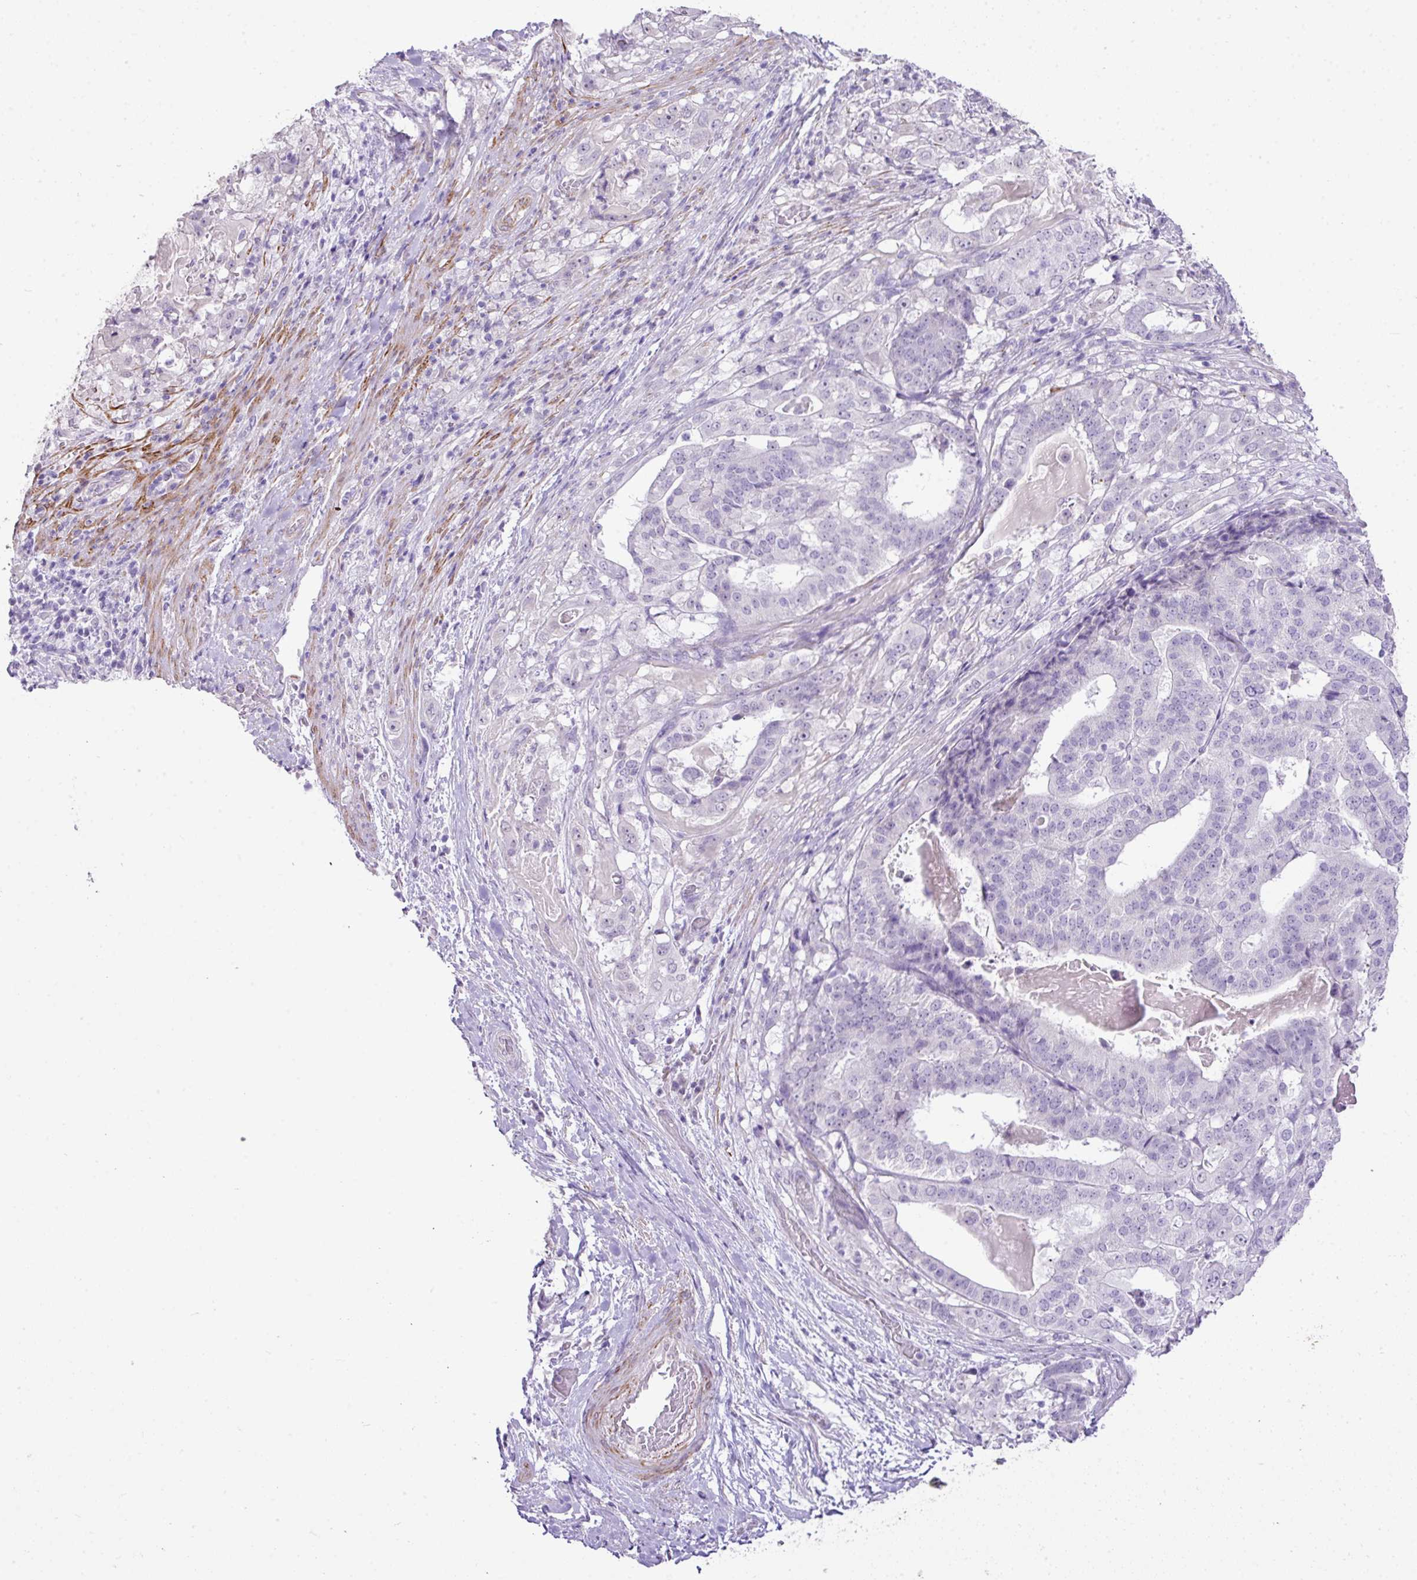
{"staining": {"intensity": "negative", "quantity": "none", "location": "none"}, "tissue": "stomach cancer", "cell_type": "Tumor cells", "image_type": "cancer", "snomed": [{"axis": "morphology", "description": "Adenocarcinoma, NOS"}, {"axis": "topography", "description": "Stomach"}], "caption": "Immunohistochemistry (IHC) photomicrograph of neoplastic tissue: stomach adenocarcinoma stained with DAB exhibits no significant protein positivity in tumor cells. The staining was performed using DAB to visualize the protein expression in brown, while the nuclei were stained in blue with hematoxylin (Magnification: 20x).", "gene": "DIP2A", "patient": {"sex": "male", "age": 48}}